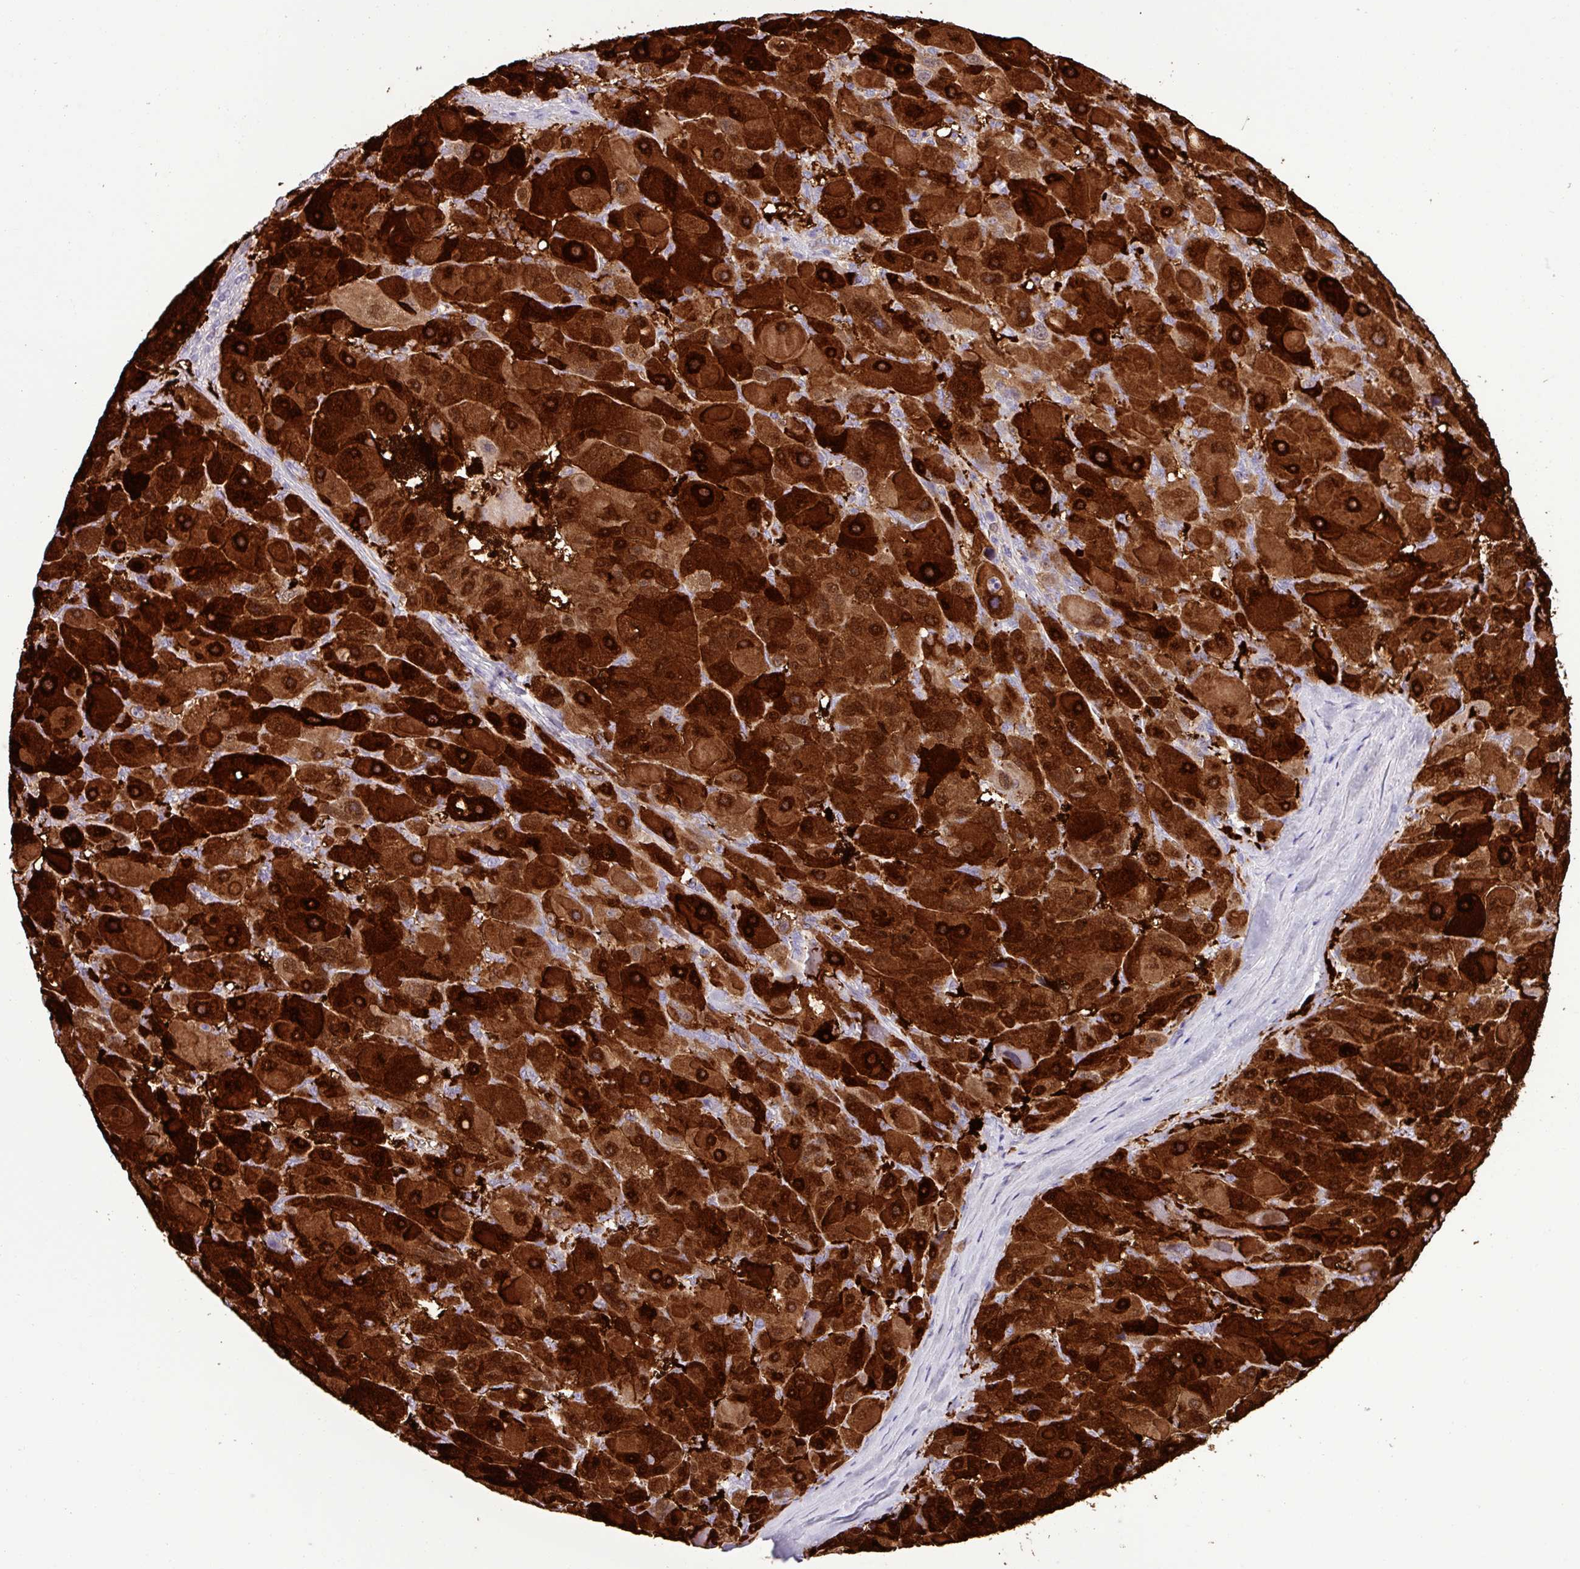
{"staining": {"intensity": "strong", "quantity": ">75%", "location": "cytoplasmic/membranous,nuclear"}, "tissue": "liver cancer", "cell_type": "Tumor cells", "image_type": "cancer", "snomed": [{"axis": "morphology", "description": "Carcinoma, Hepatocellular, NOS"}, {"axis": "topography", "description": "Liver"}], "caption": "Tumor cells show high levels of strong cytoplasmic/membranous and nuclear staining in about >75% of cells in human liver cancer.", "gene": "ALDH3A1", "patient": {"sex": "male", "age": 76}}